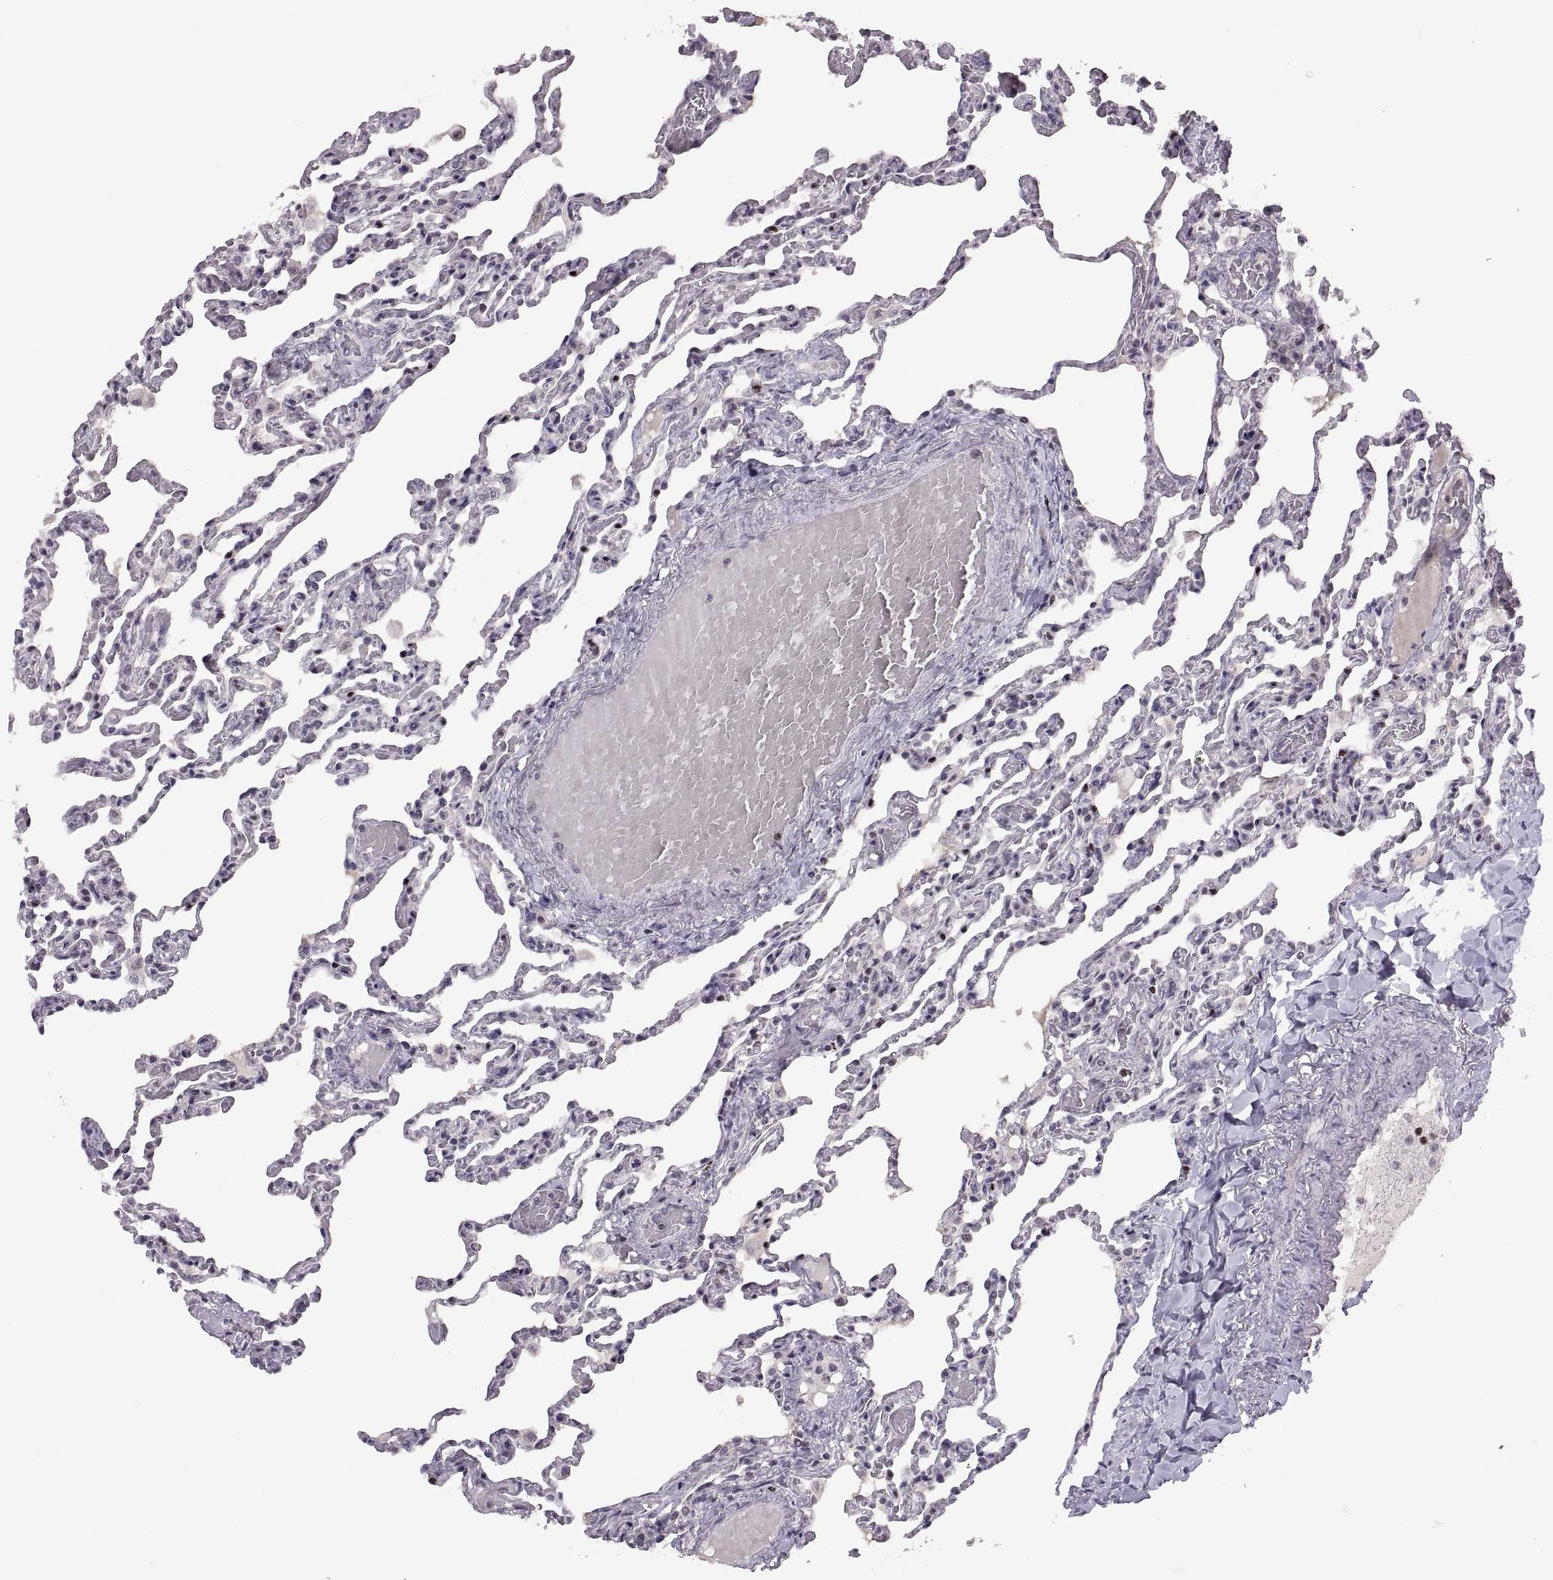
{"staining": {"intensity": "negative", "quantity": "none", "location": "none"}, "tissue": "lung", "cell_type": "Alveolar cells", "image_type": "normal", "snomed": [{"axis": "morphology", "description": "Normal tissue, NOS"}, {"axis": "topography", "description": "Lung"}], "caption": "Human lung stained for a protein using IHC exhibits no expression in alveolar cells.", "gene": "NEK2", "patient": {"sex": "female", "age": 43}}